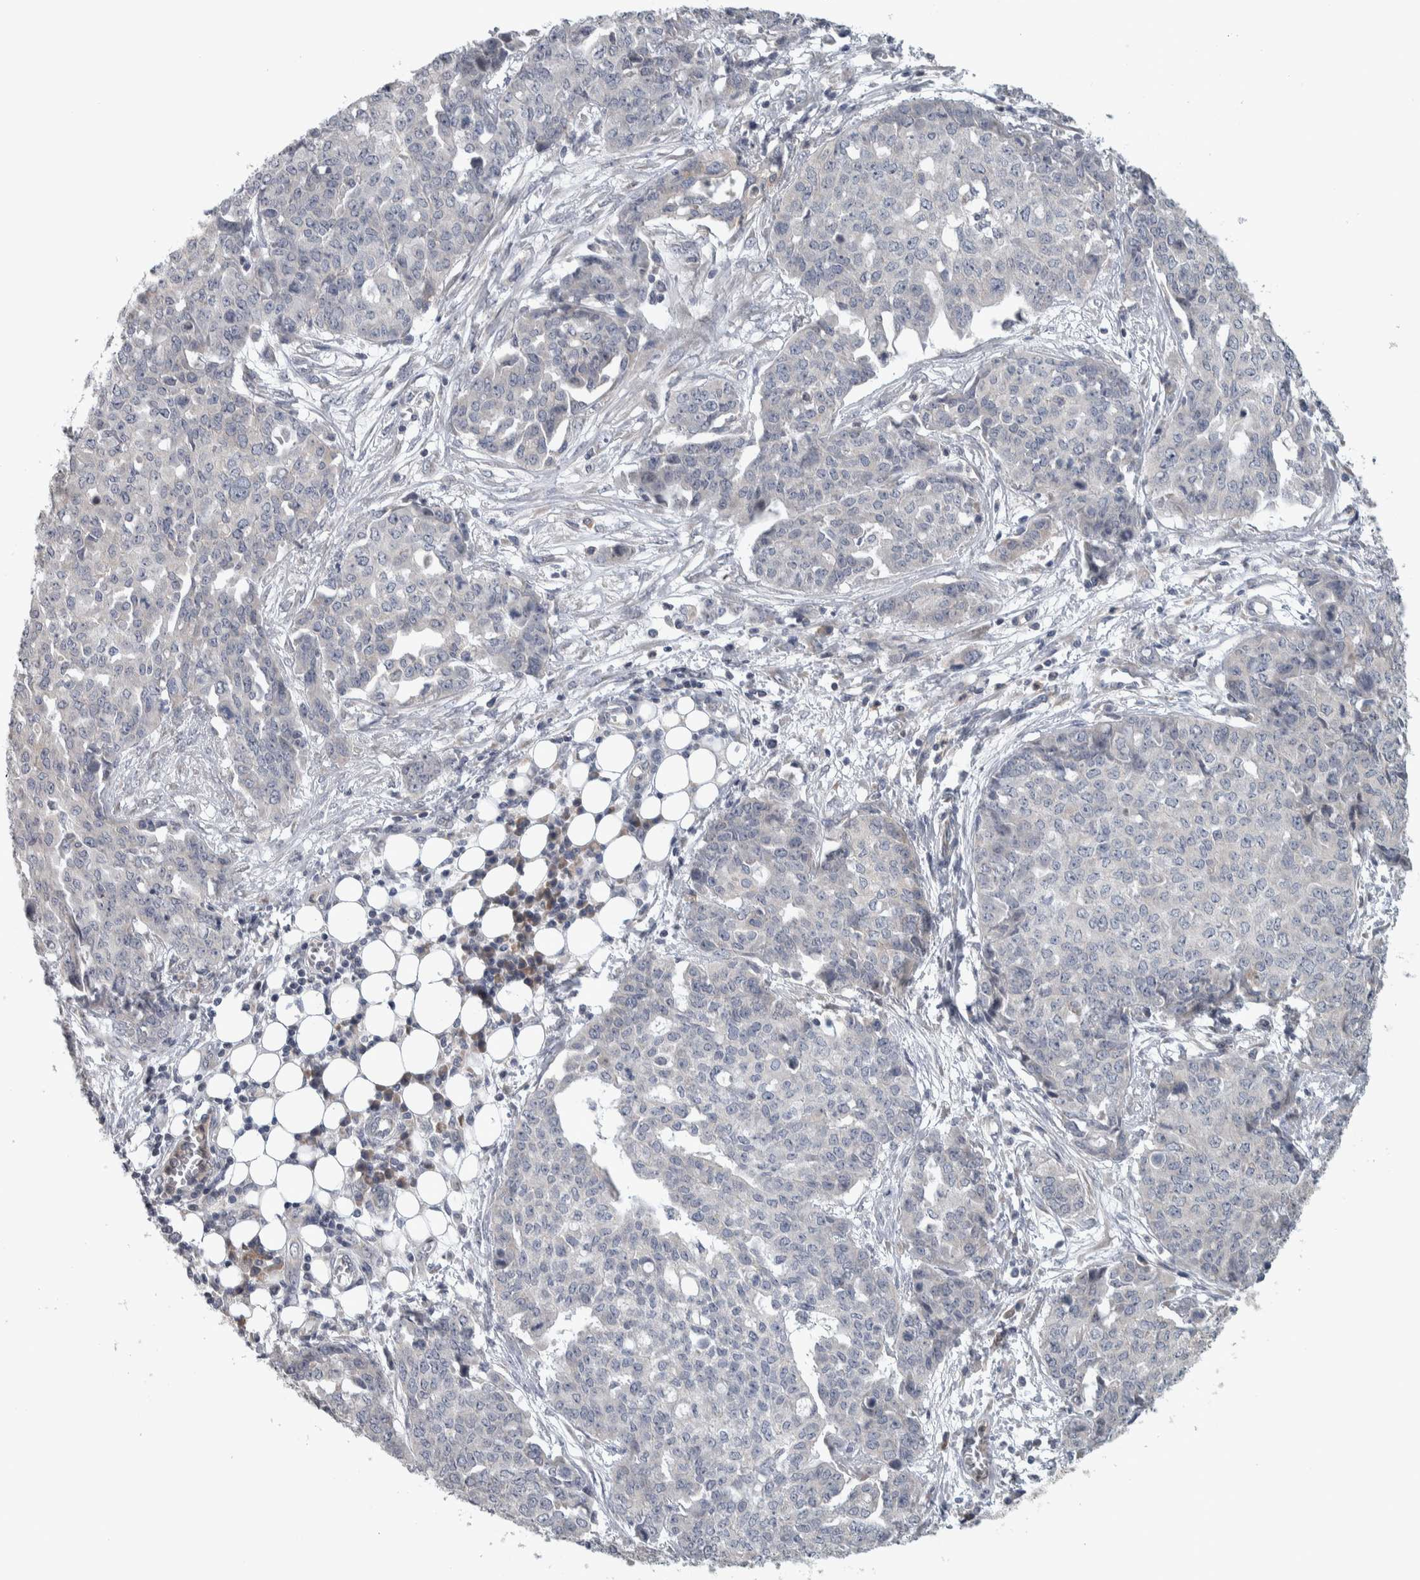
{"staining": {"intensity": "negative", "quantity": "none", "location": "none"}, "tissue": "ovarian cancer", "cell_type": "Tumor cells", "image_type": "cancer", "snomed": [{"axis": "morphology", "description": "Cystadenocarcinoma, serous, NOS"}, {"axis": "topography", "description": "Soft tissue"}, {"axis": "topography", "description": "Ovary"}], "caption": "Immunohistochemistry (IHC) photomicrograph of ovarian cancer stained for a protein (brown), which exhibits no expression in tumor cells.", "gene": "SRP68", "patient": {"sex": "female", "age": 57}}